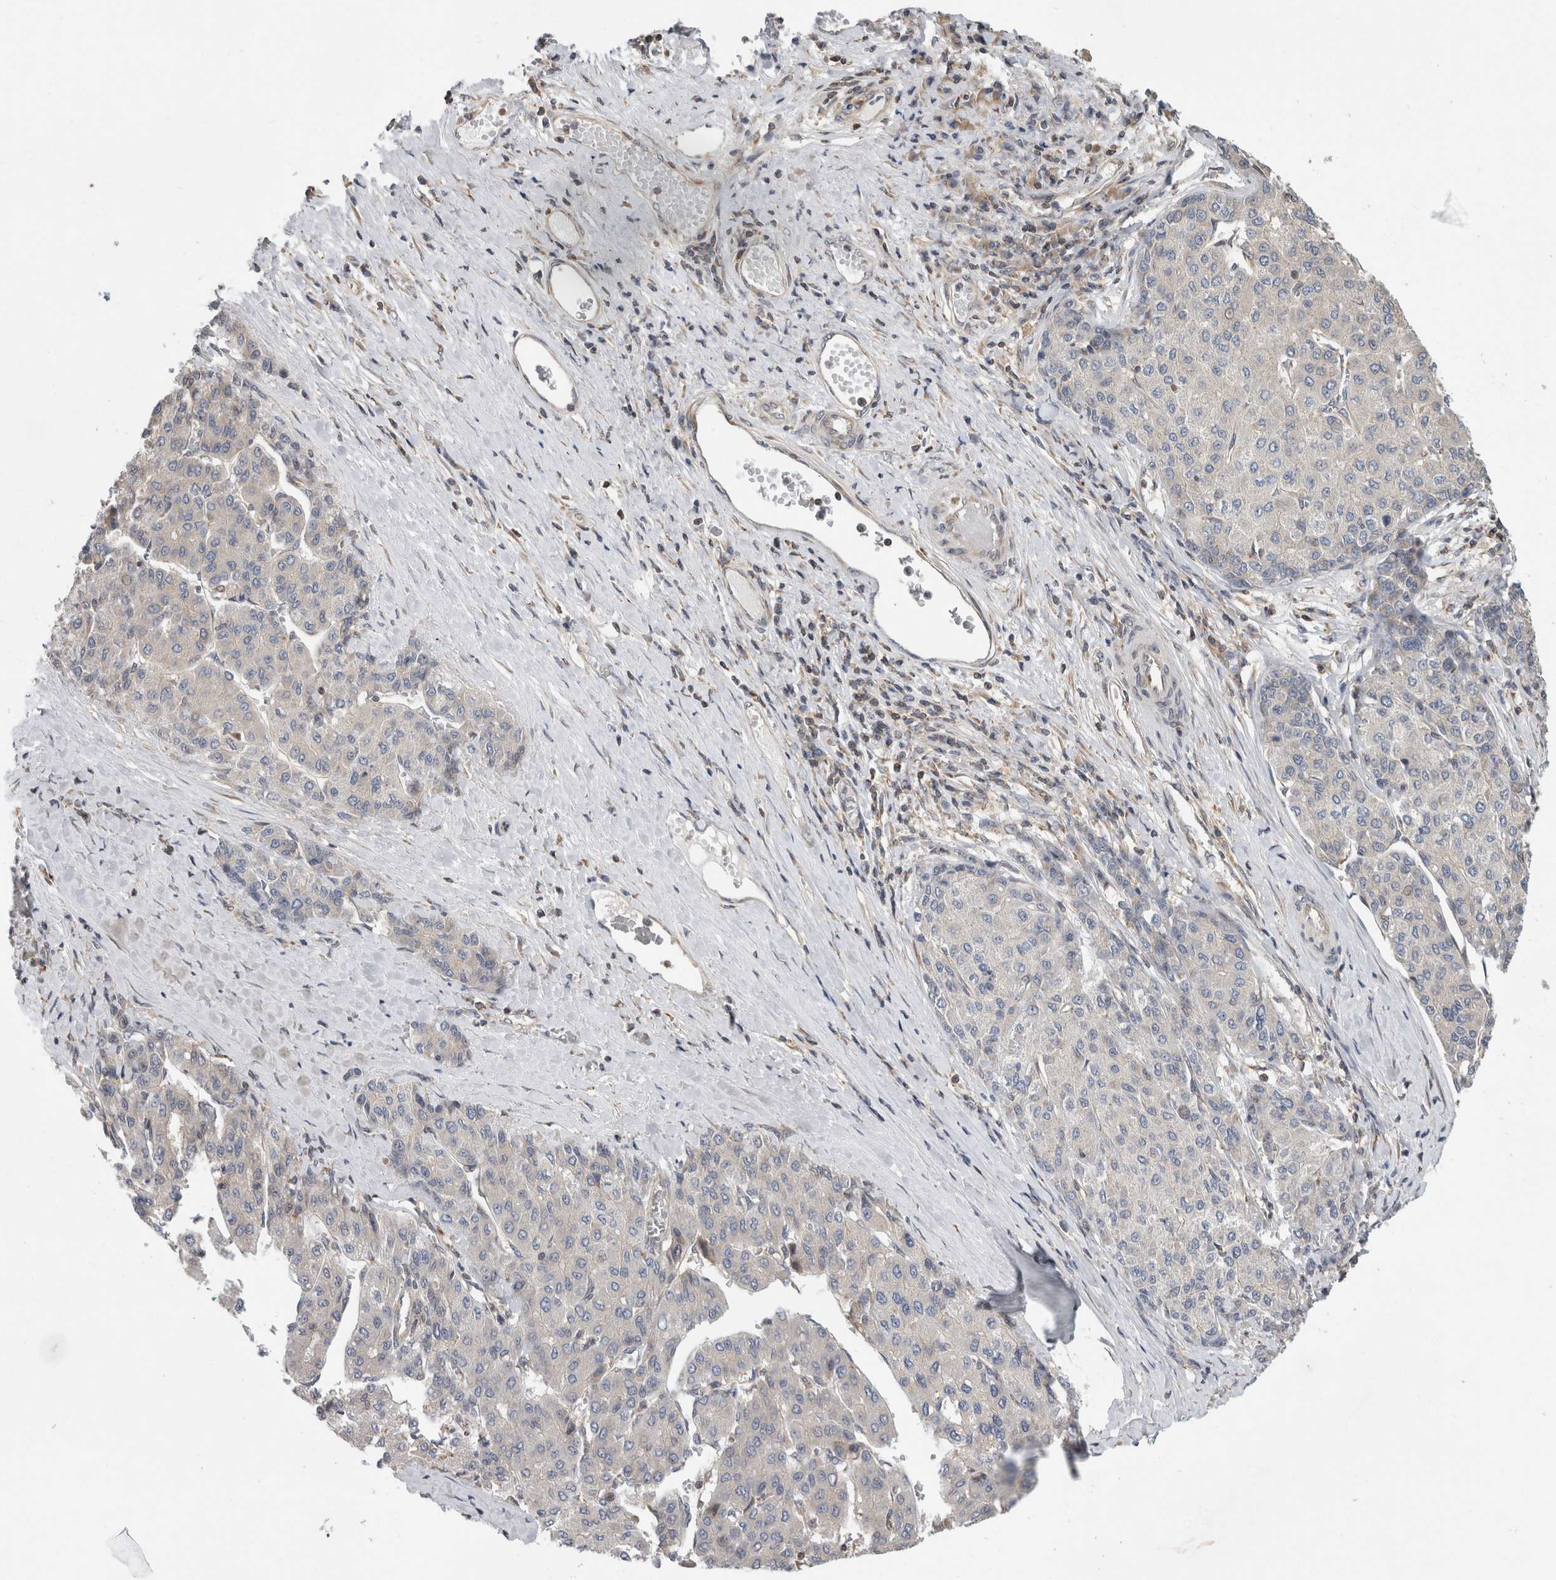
{"staining": {"intensity": "negative", "quantity": "none", "location": "none"}, "tissue": "liver cancer", "cell_type": "Tumor cells", "image_type": "cancer", "snomed": [{"axis": "morphology", "description": "Carcinoma, Hepatocellular, NOS"}, {"axis": "topography", "description": "Liver"}], "caption": "Immunohistochemical staining of liver cancer shows no significant positivity in tumor cells.", "gene": "PARP6", "patient": {"sex": "male", "age": 65}}